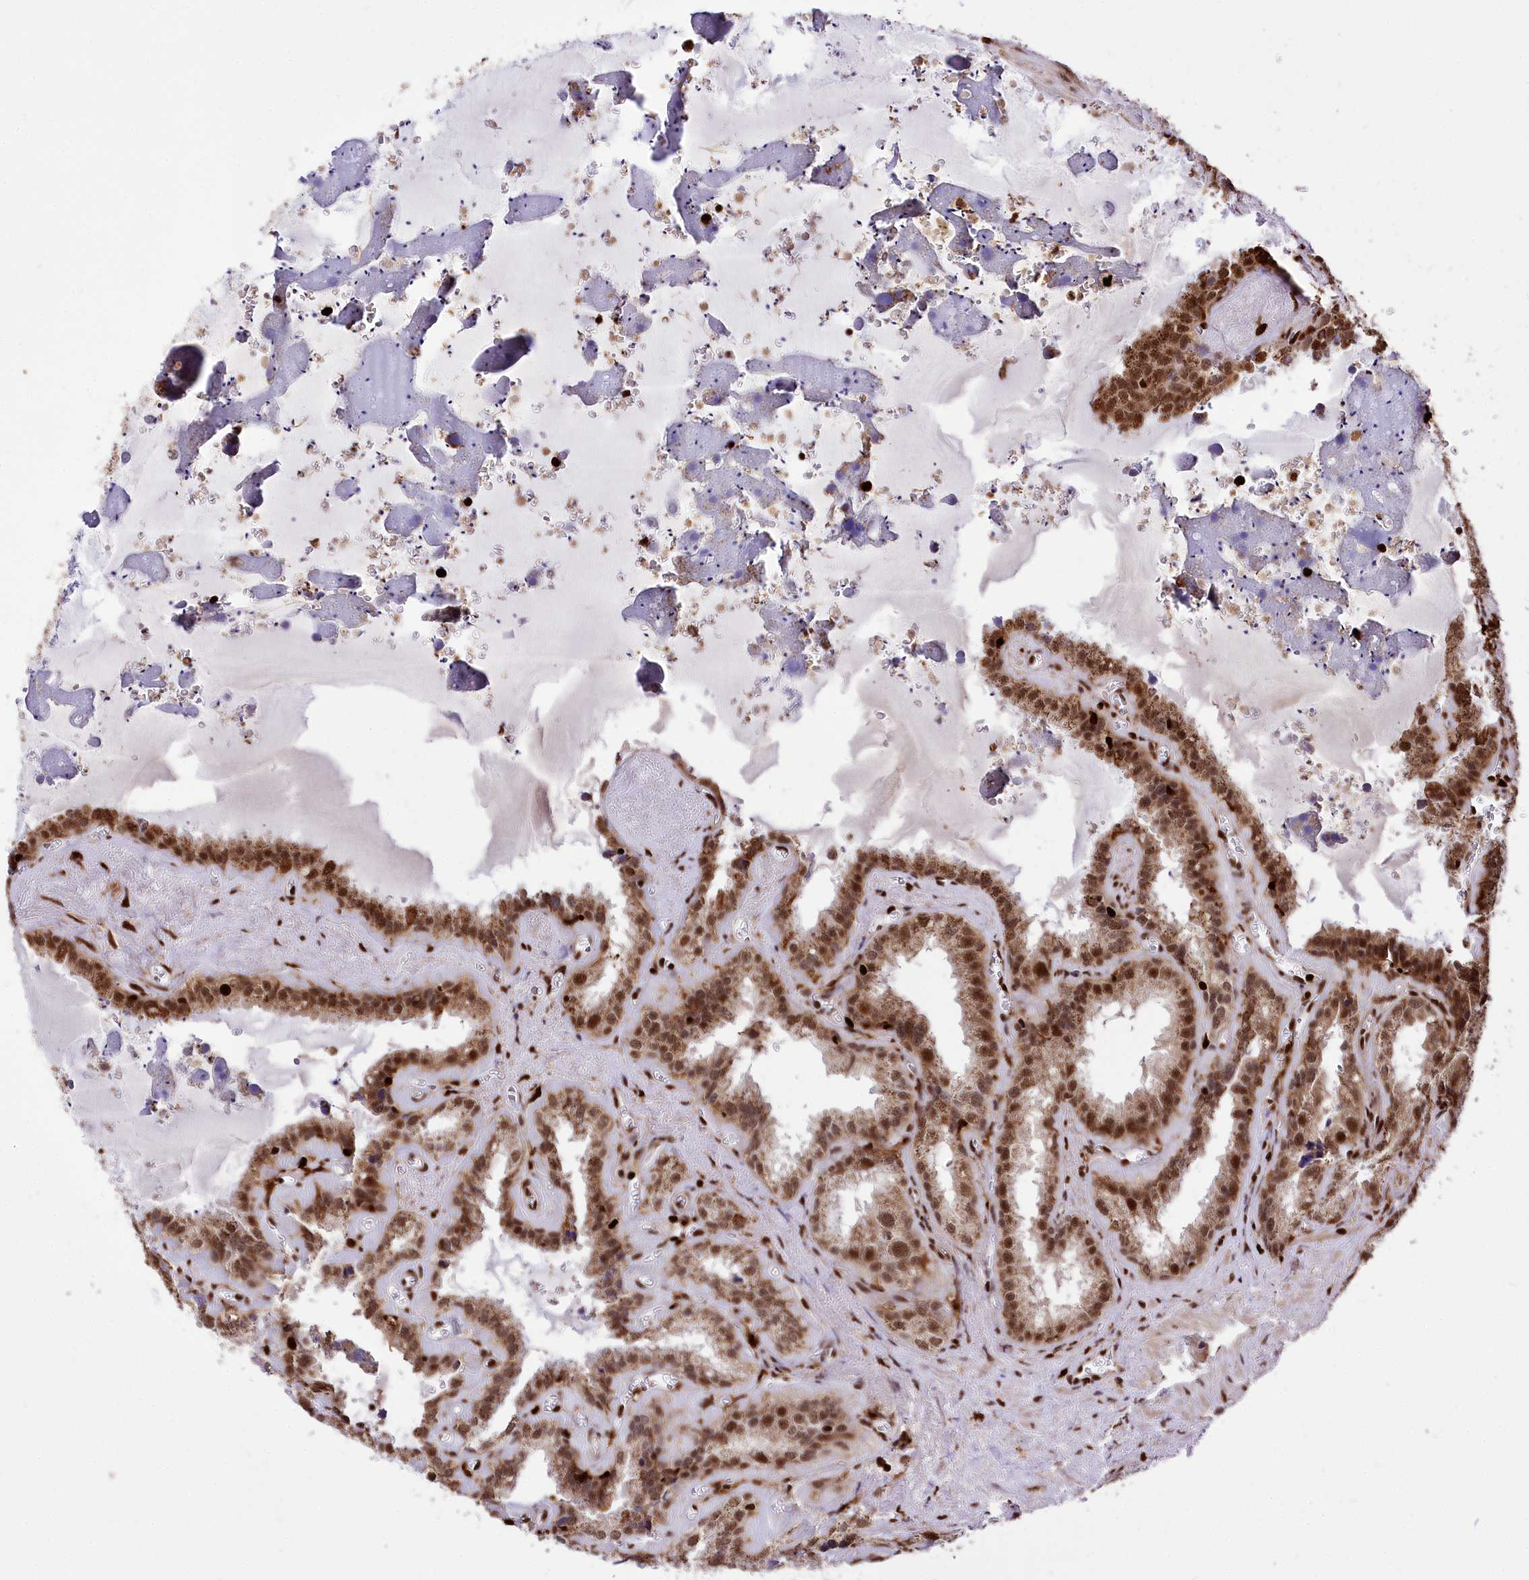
{"staining": {"intensity": "moderate", "quantity": ">75%", "location": "cytoplasmic/membranous,nuclear"}, "tissue": "seminal vesicle", "cell_type": "Glandular cells", "image_type": "normal", "snomed": [{"axis": "morphology", "description": "Normal tissue, NOS"}, {"axis": "topography", "description": "Prostate"}, {"axis": "topography", "description": "Seminal veicle"}], "caption": "Immunohistochemical staining of normal human seminal vesicle exhibits moderate cytoplasmic/membranous,nuclear protein staining in about >75% of glandular cells.", "gene": "FIGN", "patient": {"sex": "male", "age": 59}}